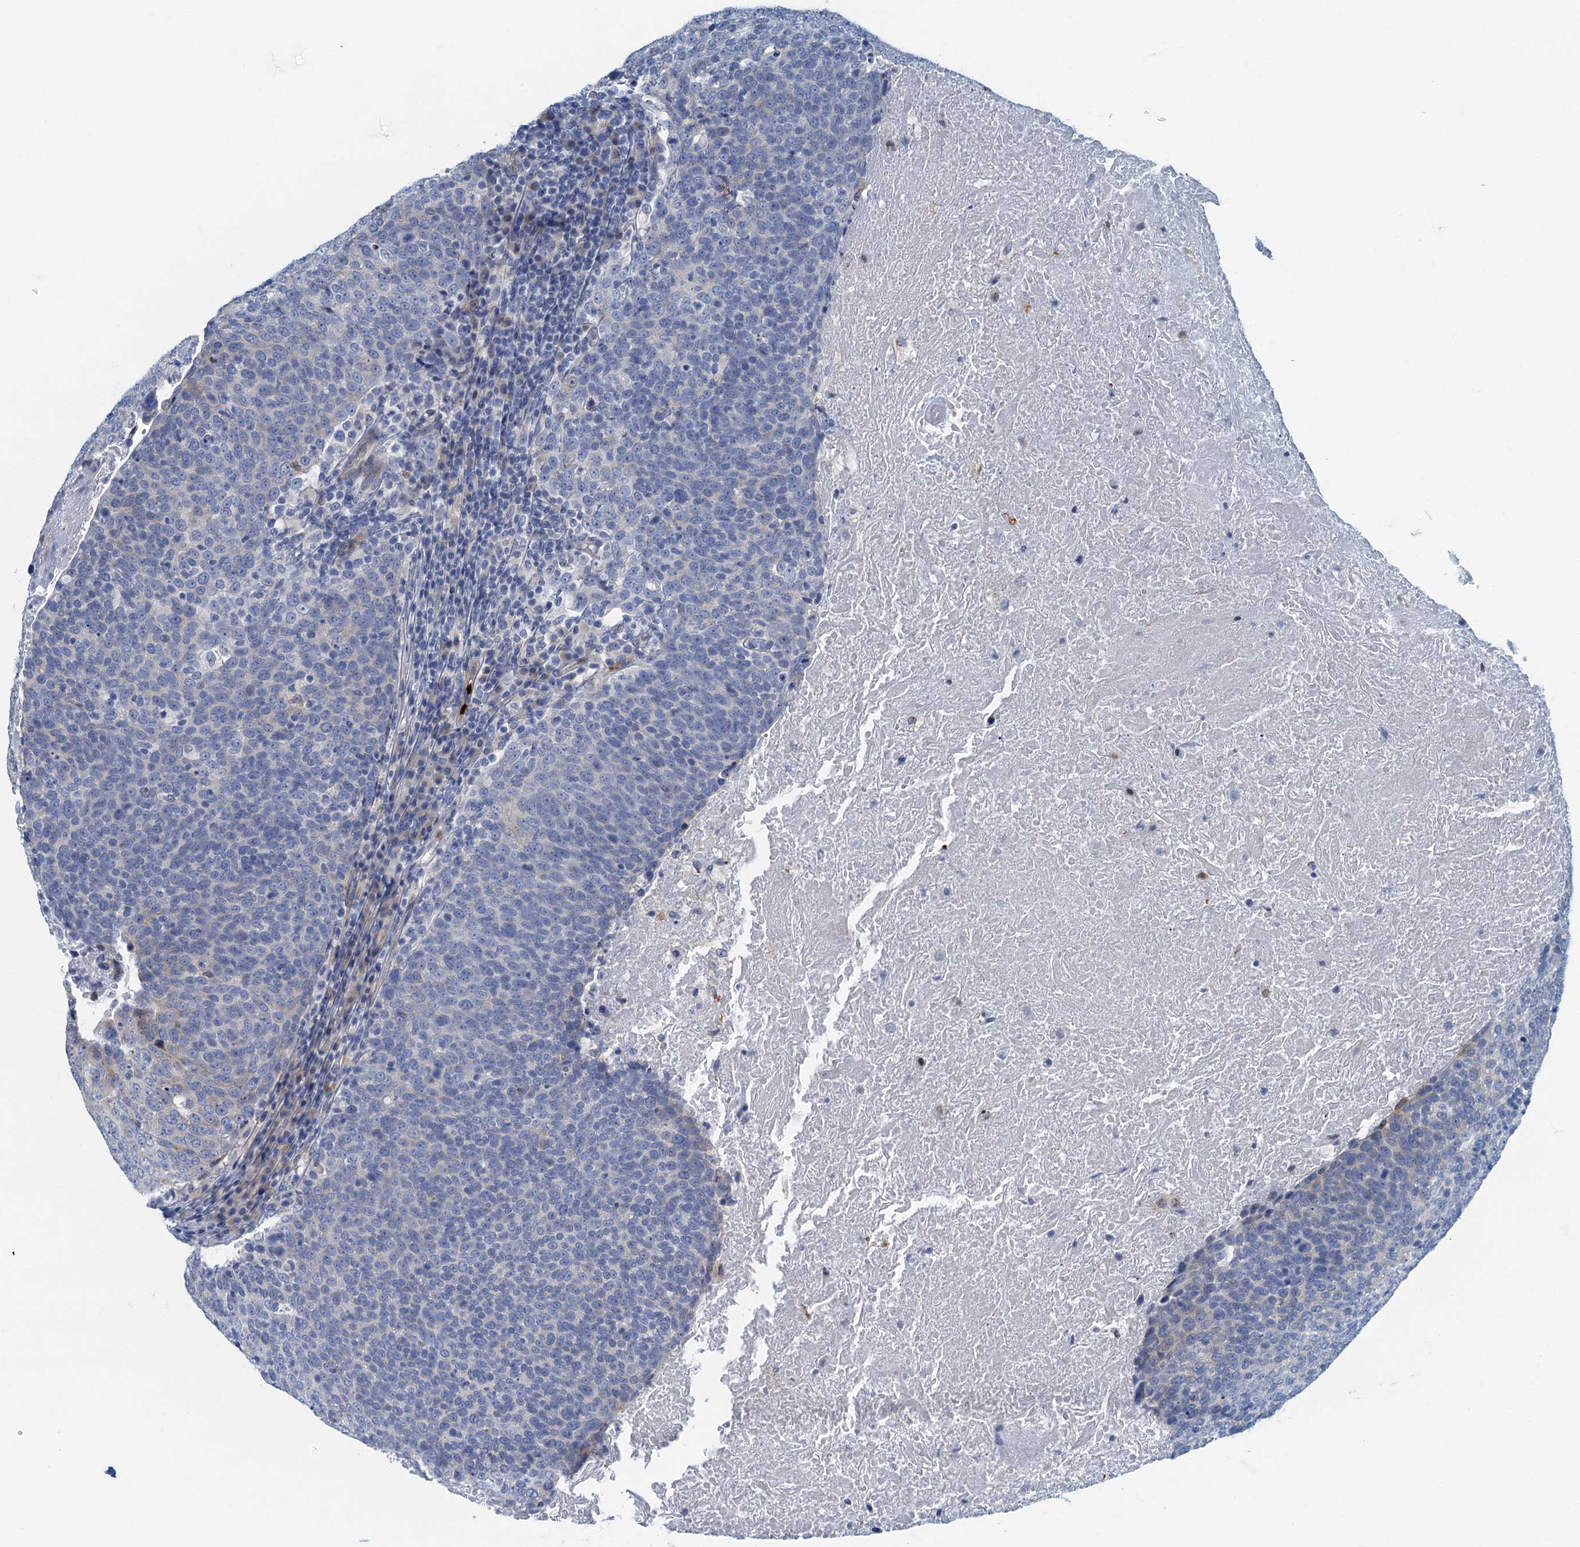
{"staining": {"intensity": "weak", "quantity": "<25%", "location": "cytoplasmic/membranous"}, "tissue": "head and neck cancer", "cell_type": "Tumor cells", "image_type": "cancer", "snomed": [{"axis": "morphology", "description": "Squamous cell carcinoma, NOS"}, {"axis": "morphology", "description": "Squamous cell carcinoma, metastatic, NOS"}, {"axis": "topography", "description": "Lymph node"}, {"axis": "topography", "description": "Head-Neck"}], "caption": "Immunohistochemical staining of human head and neck squamous cell carcinoma reveals no significant positivity in tumor cells.", "gene": "ANKDD1A", "patient": {"sex": "male", "age": 62}}